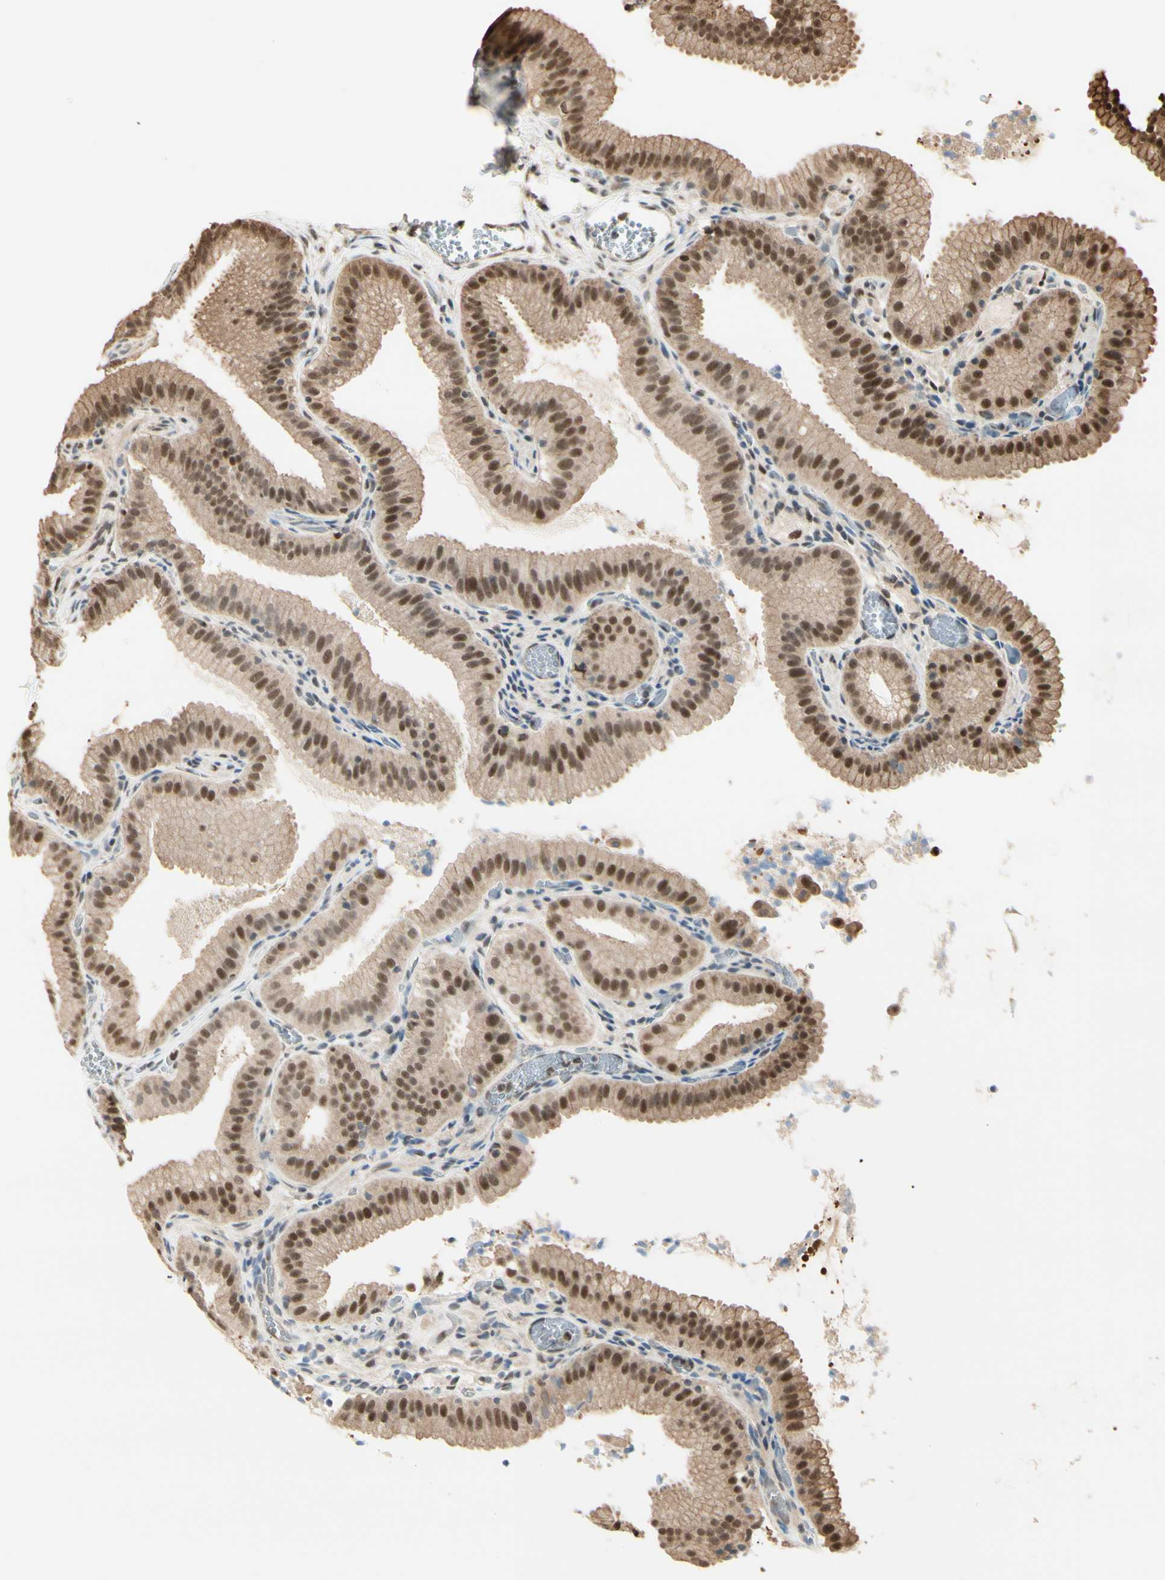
{"staining": {"intensity": "strong", "quantity": ">75%", "location": "cytoplasmic/membranous,nuclear"}, "tissue": "gallbladder", "cell_type": "Glandular cells", "image_type": "normal", "snomed": [{"axis": "morphology", "description": "Normal tissue, NOS"}, {"axis": "topography", "description": "Gallbladder"}], "caption": "Normal gallbladder was stained to show a protein in brown. There is high levels of strong cytoplasmic/membranous,nuclear expression in approximately >75% of glandular cells. Using DAB (brown) and hematoxylin (blue) stains, captured at high magnification using brightfield microscopy.", "gene": "HSF1", "patient": {"sex": "male", "age": 54}}